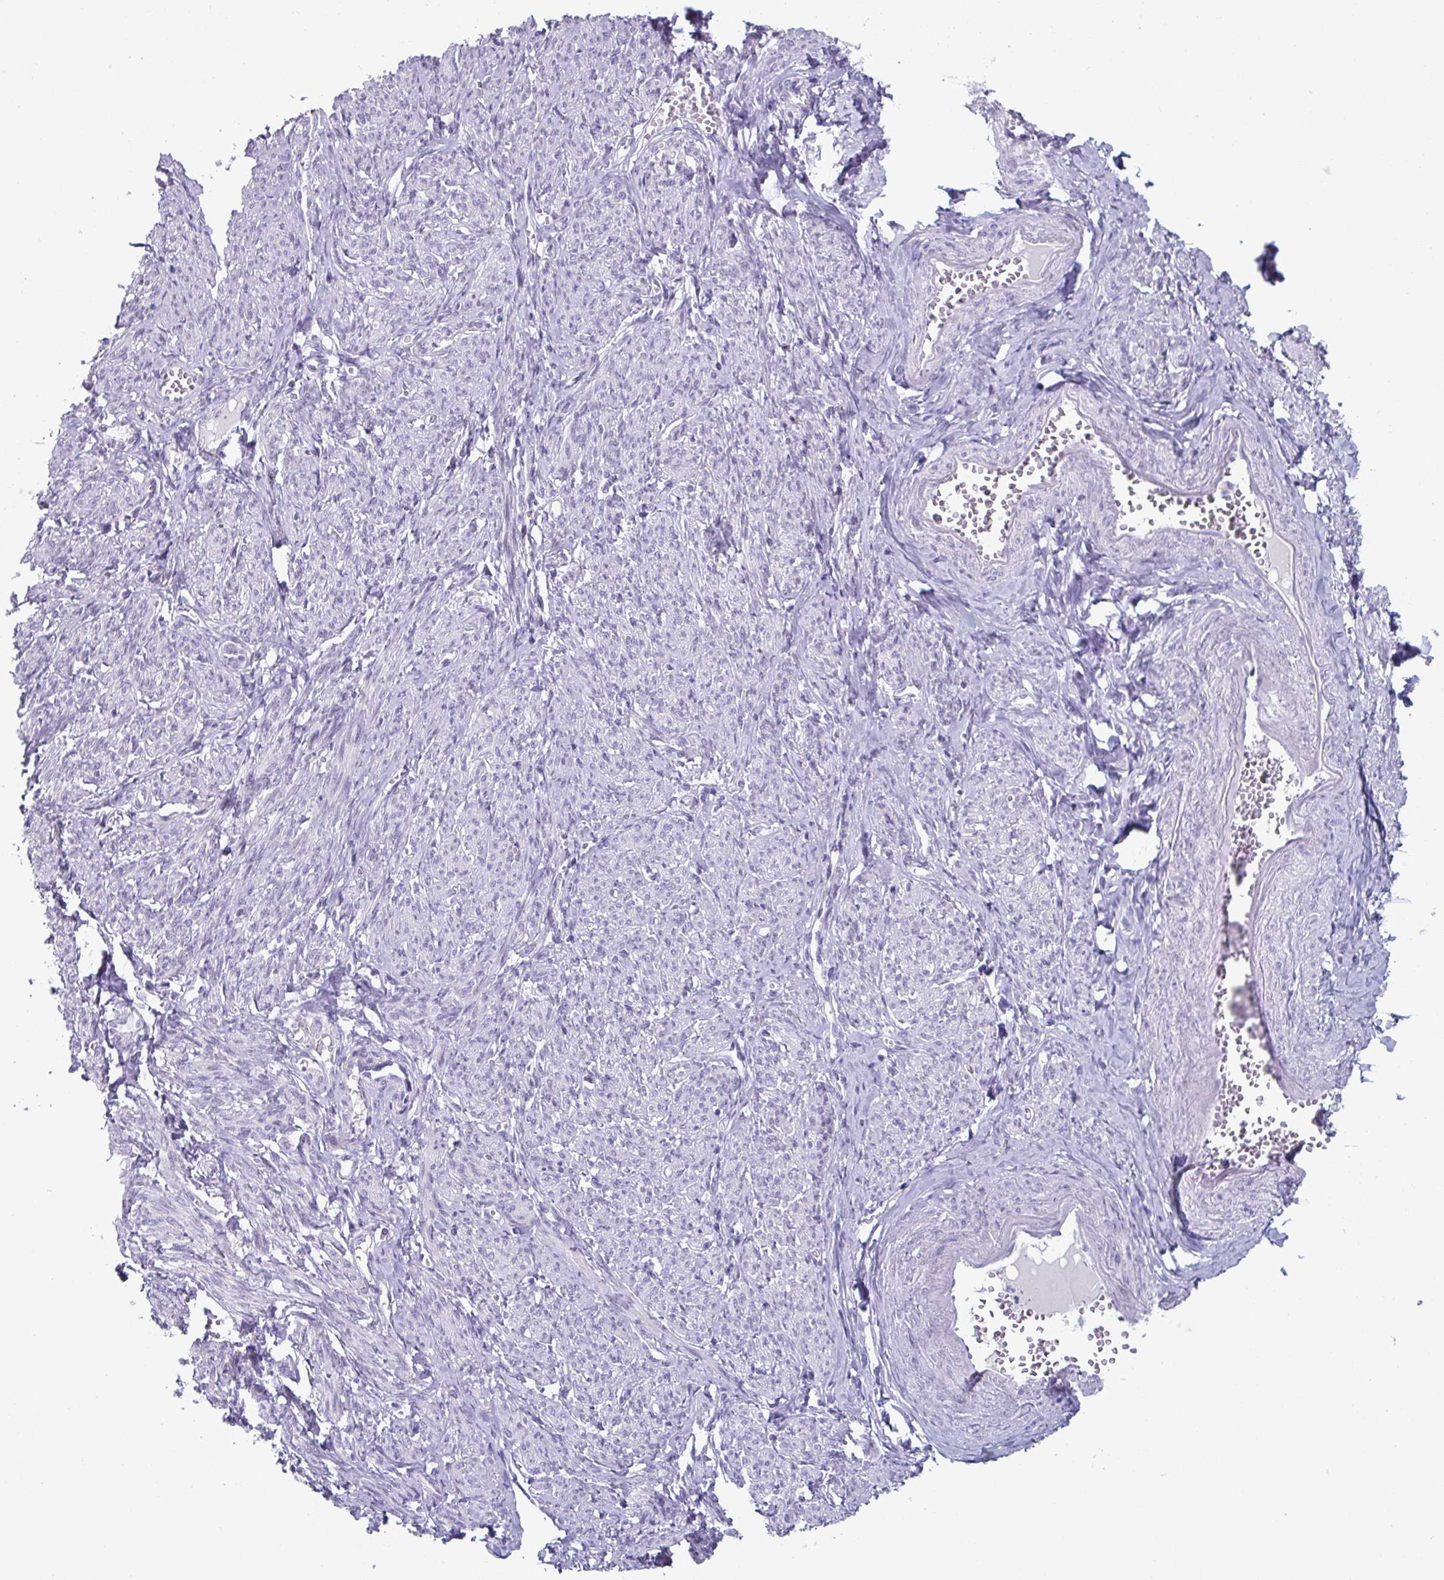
{"staining": {"intensity": "negative", "quantity": "none", "location": "none"}, "tissue": "smooth muscle", "cell_type": "Smooth muscle cells", "image_type": "normal", "snomed": [{"axis": "morphology", "description": "Normal tissue, NOS"}, {"axis": "topography", "description": "Smooth muscle"}], "caption": "High power microscopy histopathology image of an immunohistochemistry micrograph of benign smooth muscle, revealing no significant positivity in smooth muscle cells. Nuclei are stained in blue.", "gene": "VSIG10L", "patient": {"sex": "female", "age": 65}}